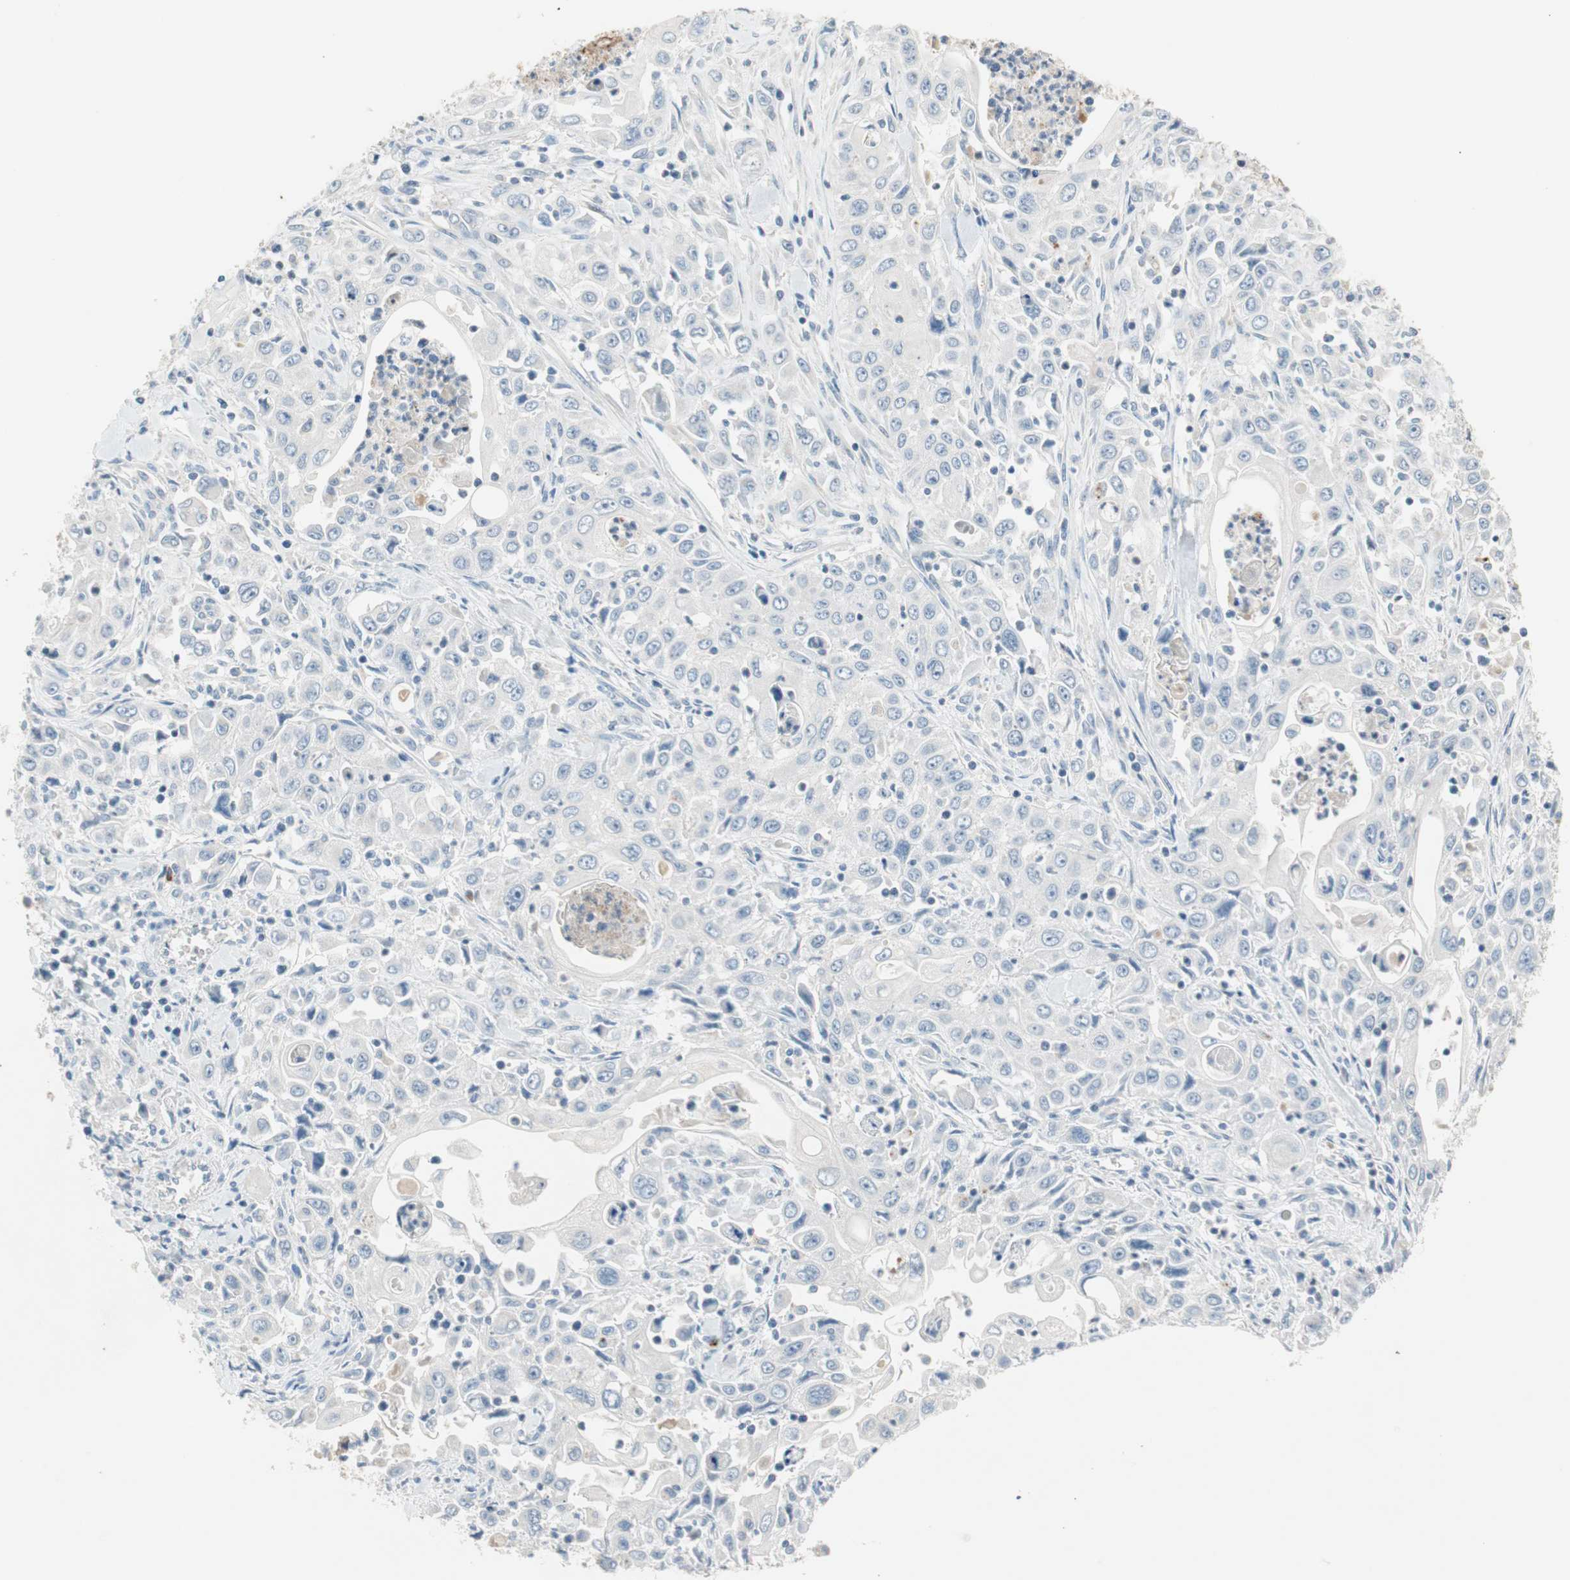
{"staining": {"intensity": "negative", "quantity": "none", "location": "none"}, "tissue": "pancreatic cancer", "cell_type": "Tumor cells", "image_type": "cancer", "snomed": [{"axis": "morphology", "description": "Adenocarcinoma, NOS"}, {"axis": "topography", "description": "Pancreas"}], "caption": "A micrograph of pancreatic adenocarcinoma stained for a protein demonstrates no brown staining in tumor cells.", "gene": "PDZK1", "patient": {"sex": "male", "age": 70}}